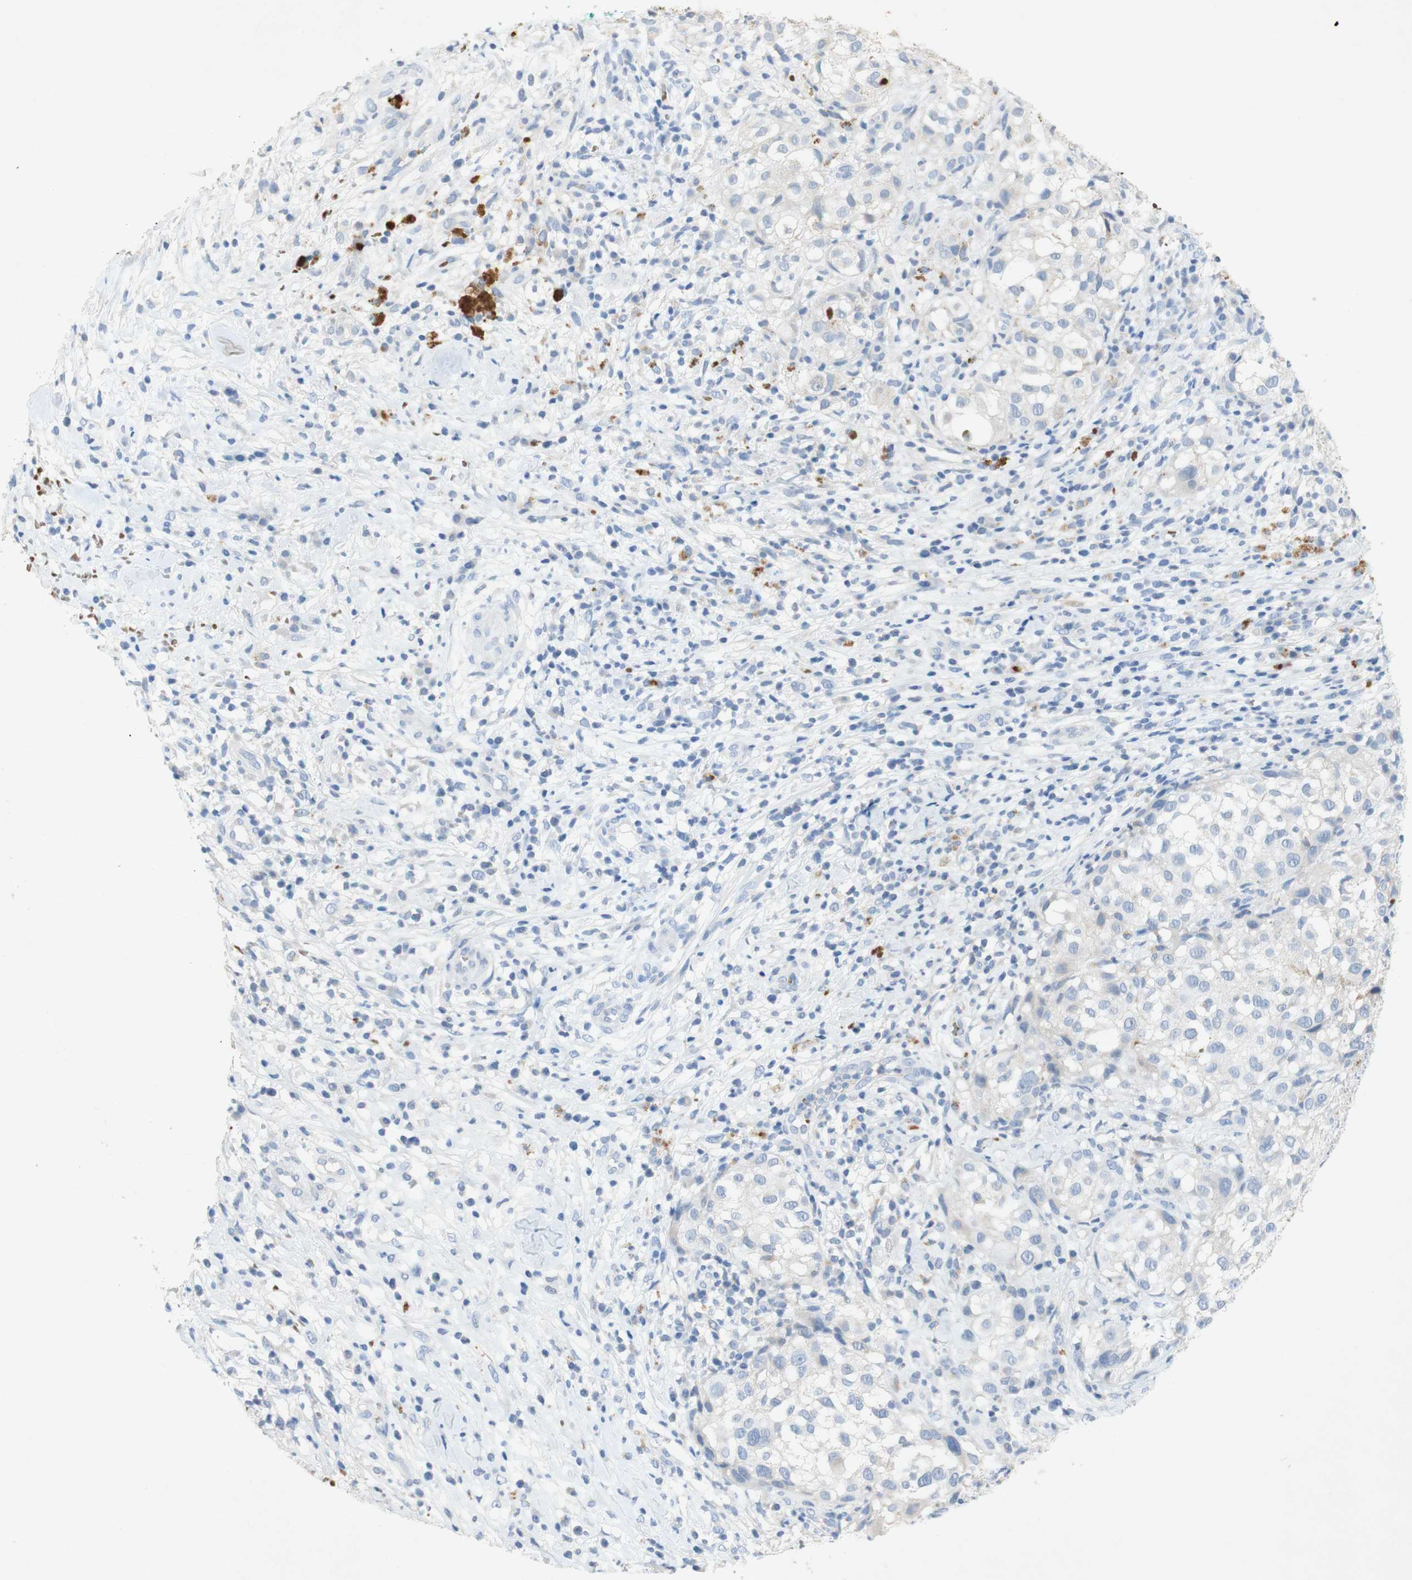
{"staining": {"intensity": "negative", "quantity": "none", "location": "none"}, "tissue": "melanoma", "cell_type": "Tumor cells", "image_type": "cancer", "snomed": [{"axis": "morphology", "description": "Necrosis, NOS"}, {"axis": "morphology", "description": "Malignant melanoma, NOS"}, {"axis": "topography", "description": "Skin"}], "caption": "The histopathology image shows no staining of tumor cells in melanoma.", "gene": "EPO", "patient": {"sex": "female", "age": 87}}